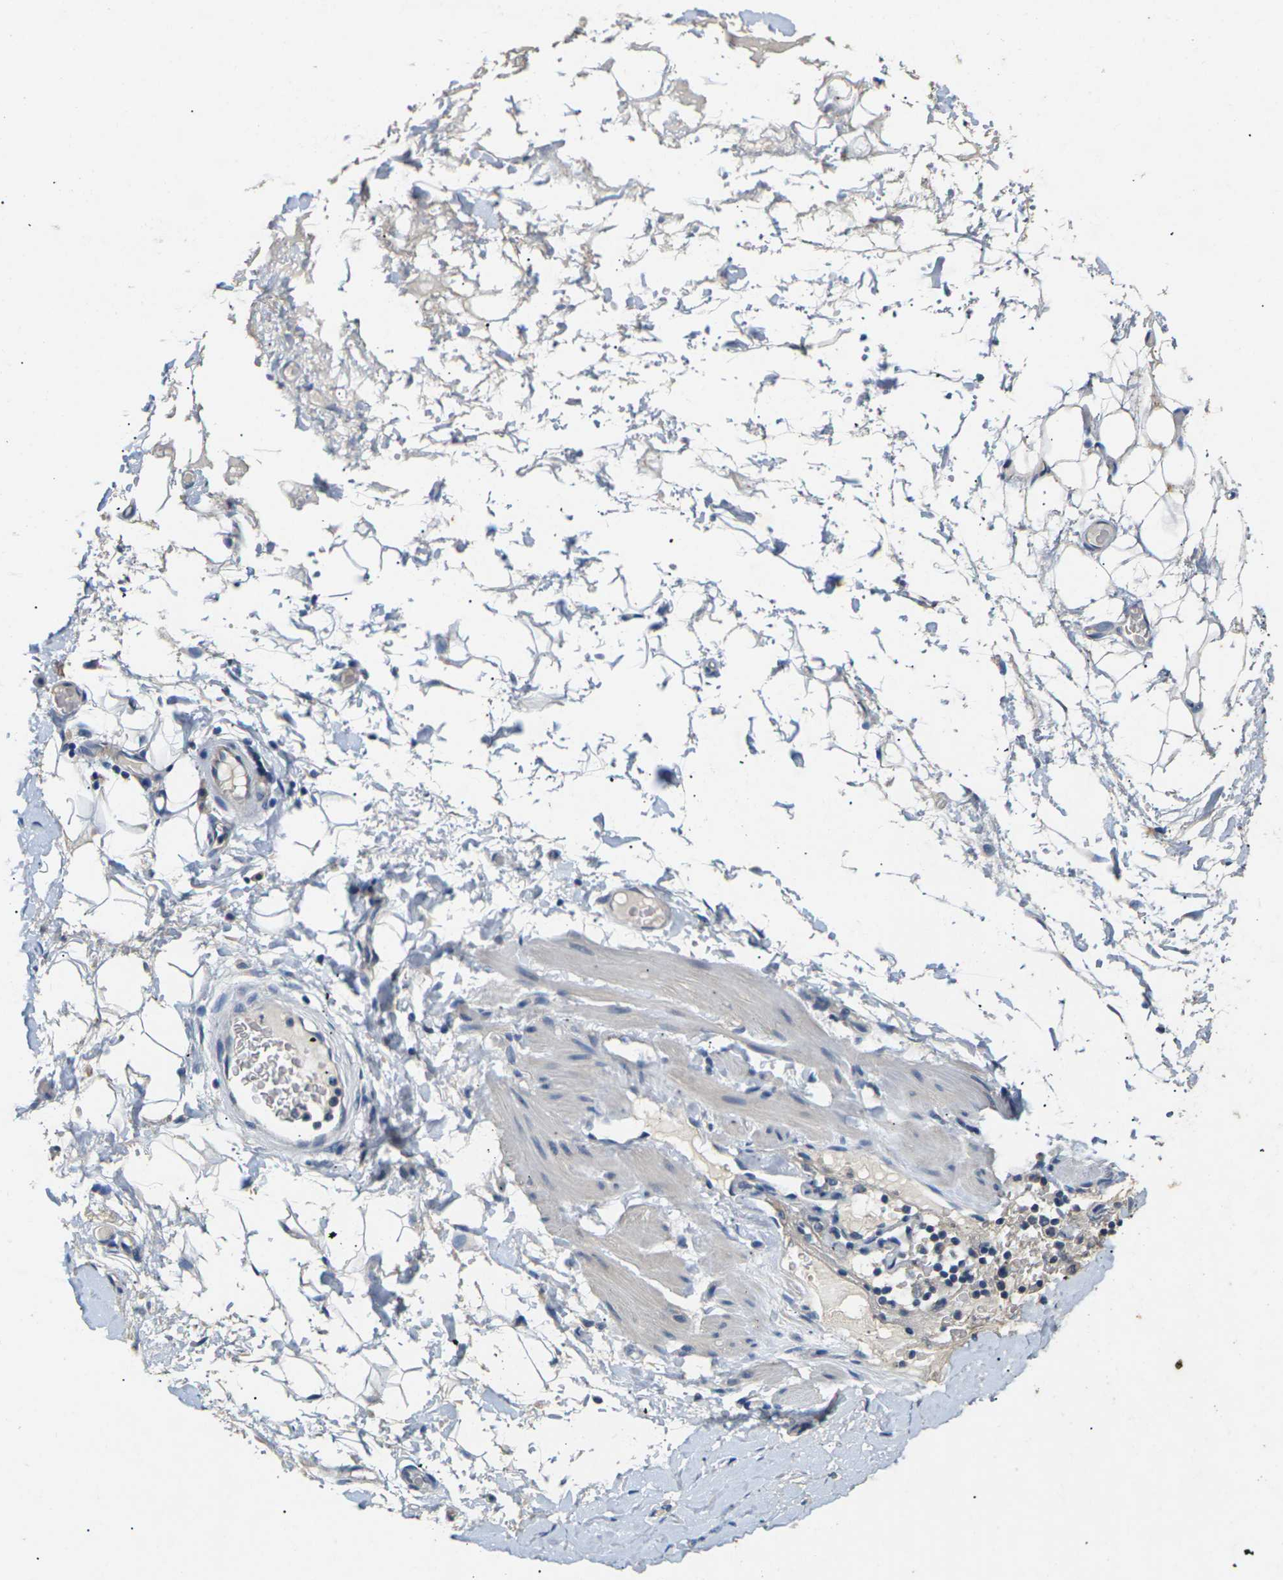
{"staining": {"intensity": "weak", "quantity": "25%-75%", "location": "cytoplasmic/membranous"}, "tissue": "adipose tissue", "cell_type": "Adipocytes", "image_type": "normal", "snomed": [{"axis": "morphology", "description": "Normal tissue, NOS"}, {"axis": "morphology", "description": "Adenocarcinoma, NOS"}, {"axis": "topography", "description": "Esophagus"}], "caption": "Immunohistochemistry (IHC) photomicrograph of benign human adipose tissue stained for a protein (brown), which shows low levels of weak cytoplasmic/membranous positivity in approximately 25%-75% of adipocytes.", "gene": "SLC2A2", "patient": {"sex": "male", "age": 62}}